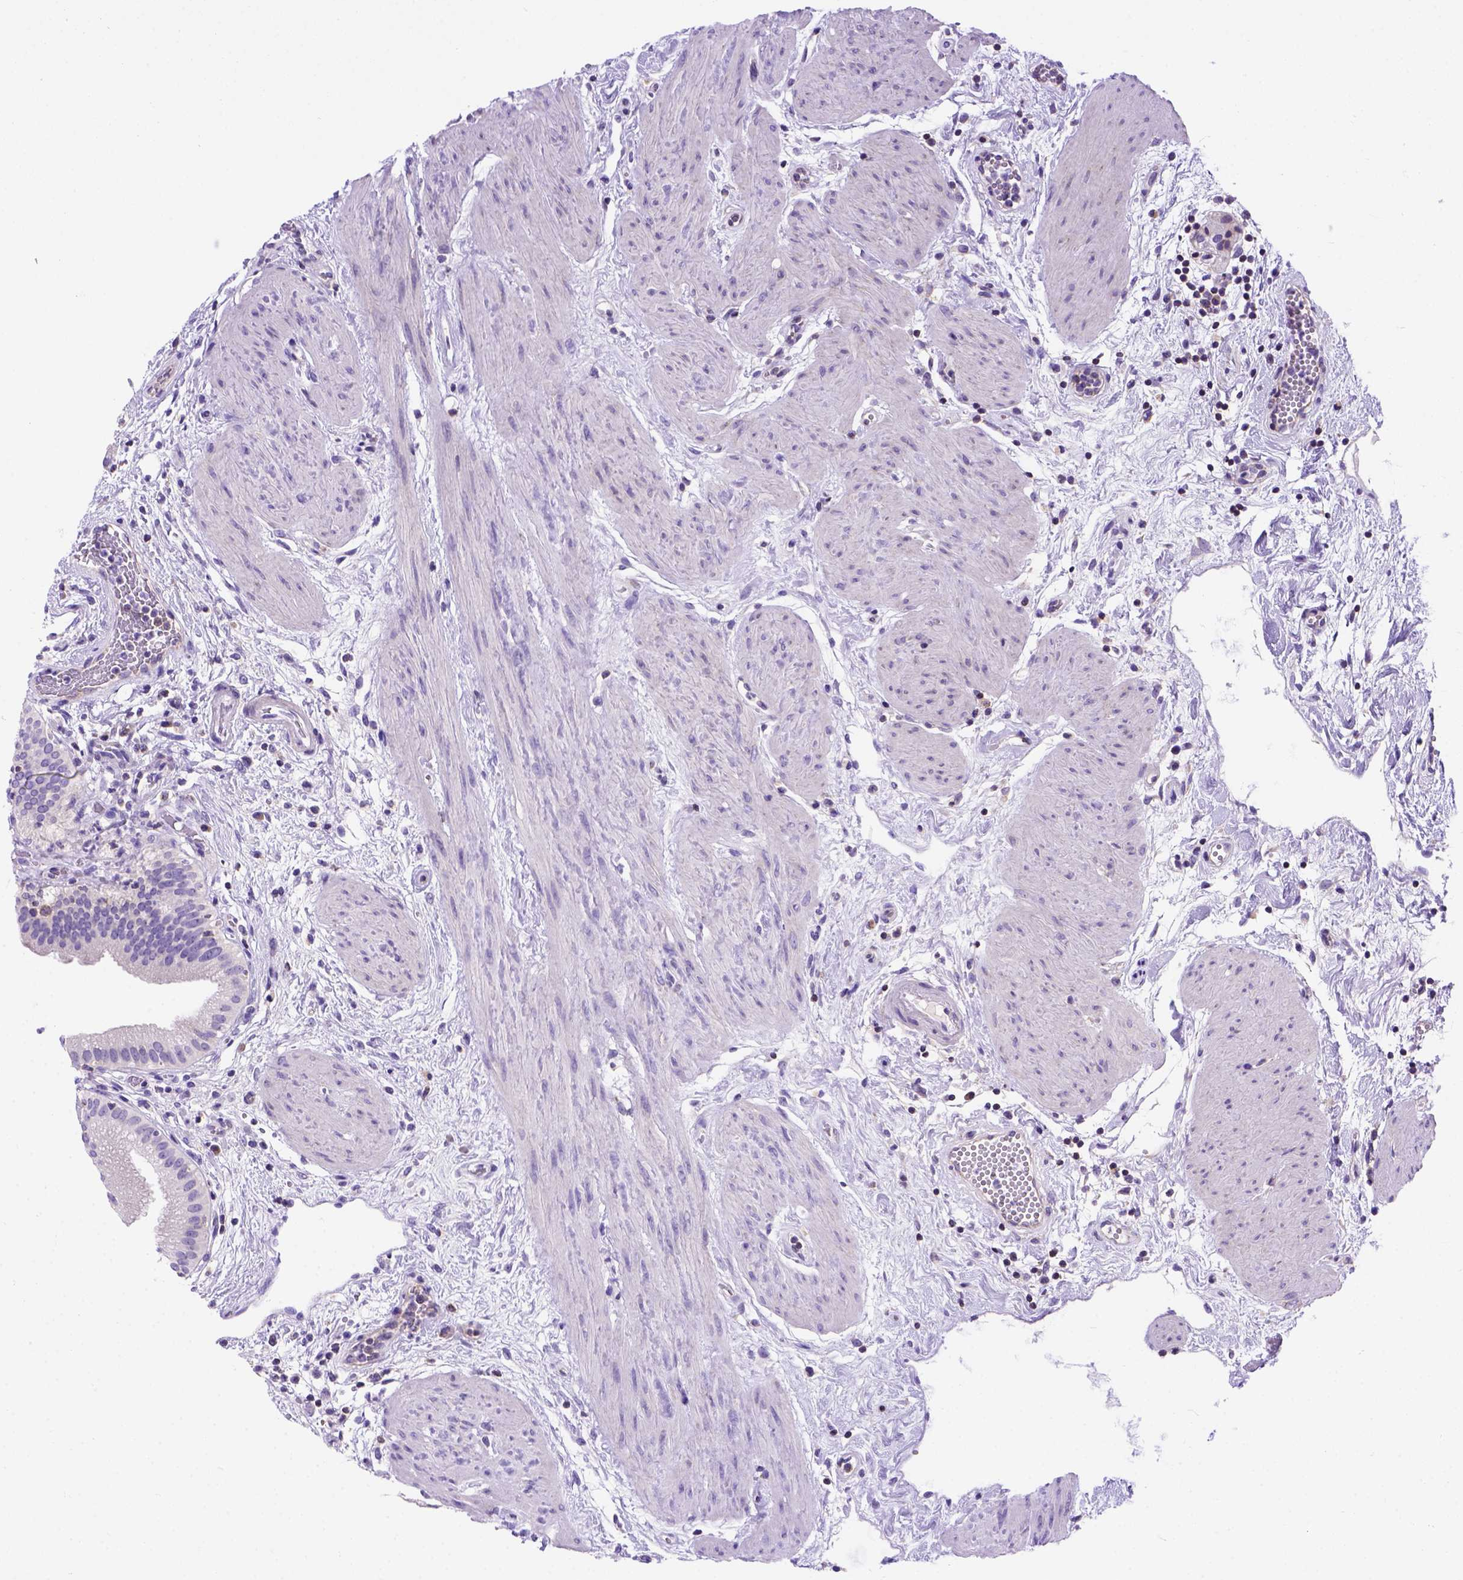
{"staining": {"intensity": "negative", "quantity": "none", "location": "none"}, "tissue": "gallbladder", "cell_type": "Glandular cells", "image_type": "normal", "snomed": [{"axis": "morphology", "description": "Normal tissue, NOS"}, {"axis": "topography", "description": "Gallbladder"}], "caption": "Immunohistochemistry (IHC) photomicrograph of unremarkable human gallbladder stained for a protein (brown), which reveals no expression in glandular cells.", "gene": "FOXI1", "patient": {"sex": "female", "age": 65}}